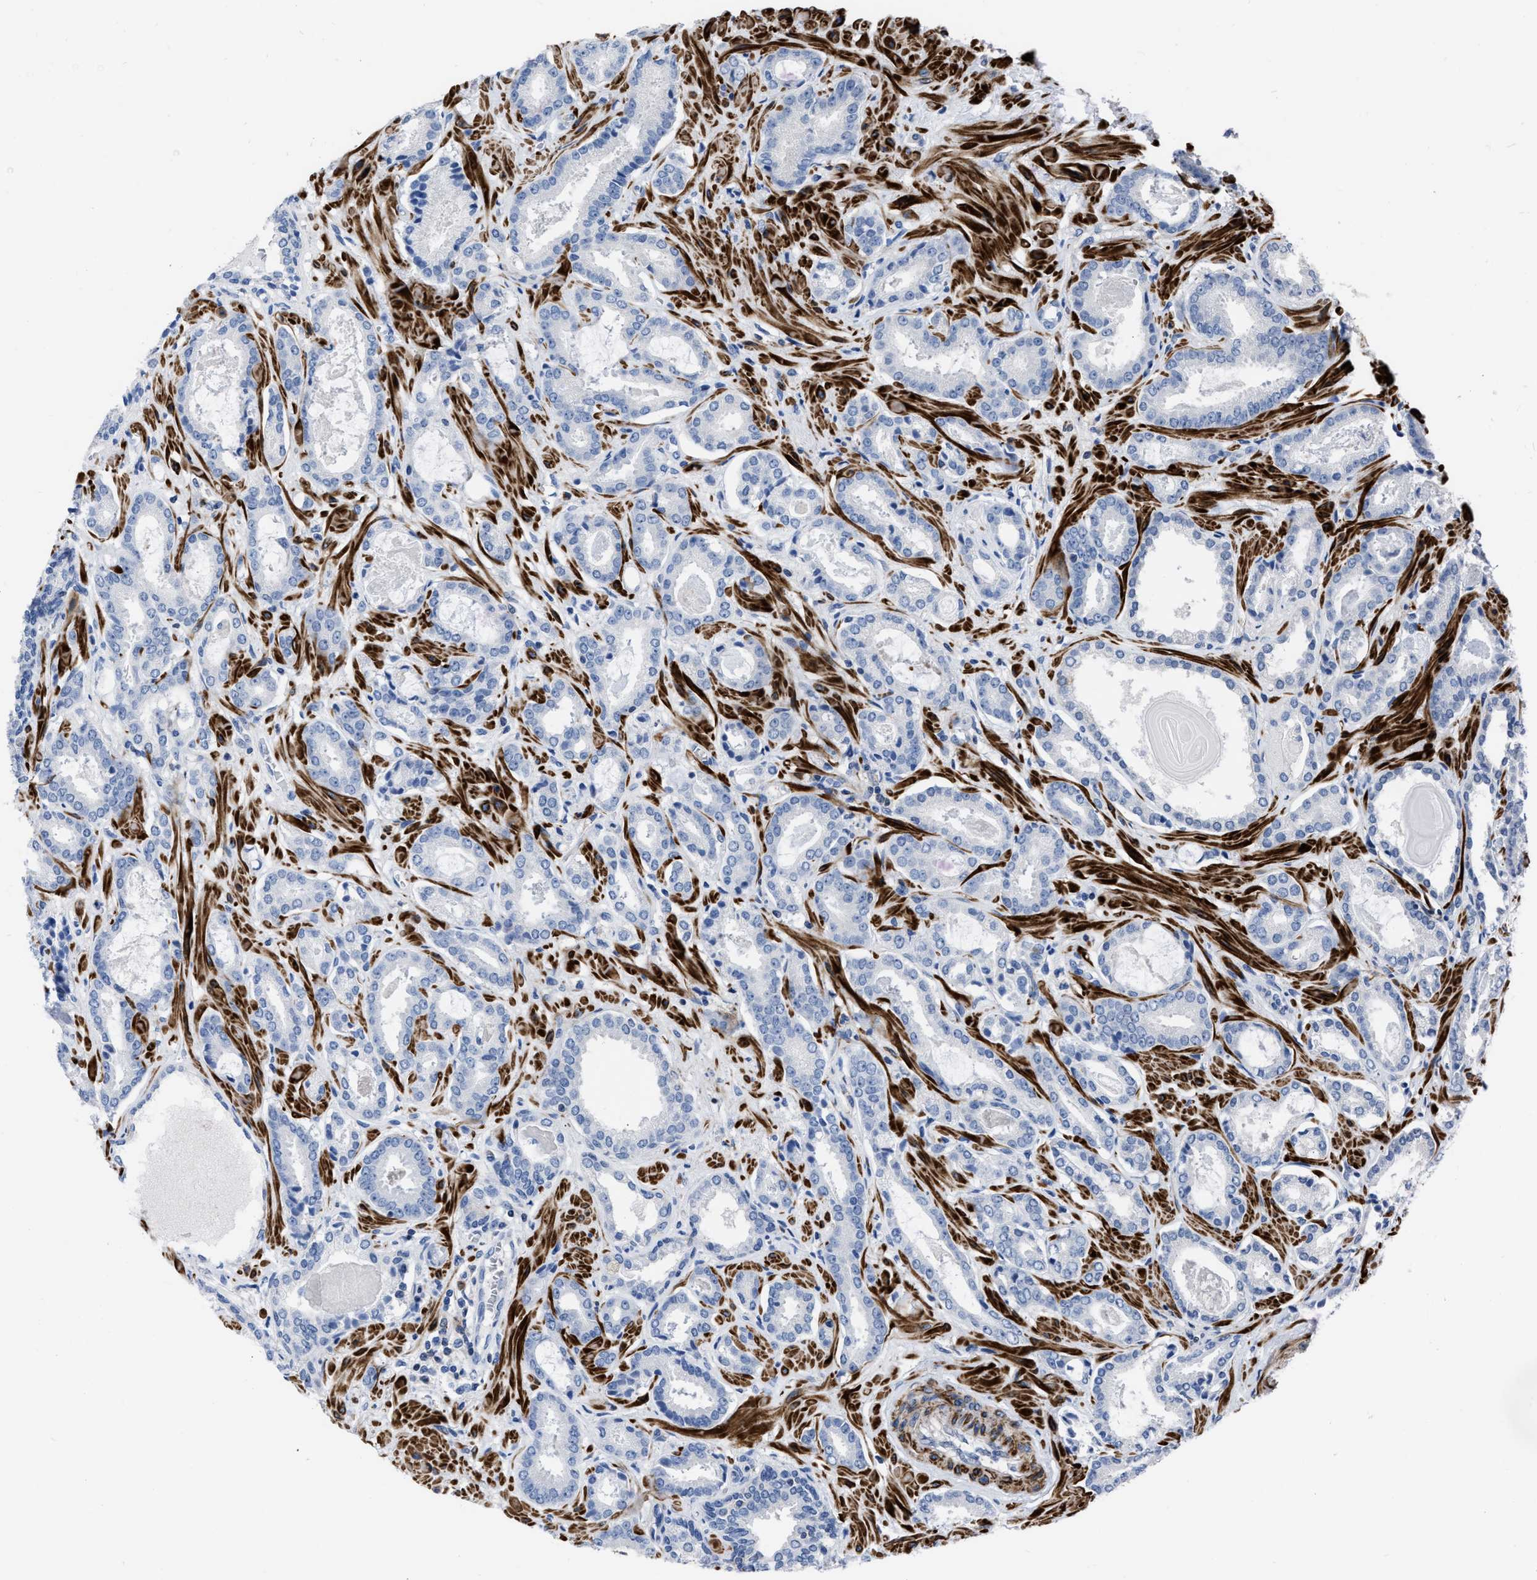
{"staining": {"intensity": "negative", "quantity": "none", "location": "none"}, "tissue": "prostate cancer", "cell_type": "Tumor cells", "image_type": "cancer", "snomed": [{"axis": "morphology", "description": "Adenocarcinoma, Low grade"}, {"axis": "topography", "description": "Prostate"}], "caption": "Image shows no protein positivity in tumor cells of prostate cancer (adenocarcinoma (low-grade)) tissue. Brightfield microscopy of immunohistochemistry (IHC) stained with DAB (brown) and hematoxylin (blue), captured at high magnification.", "gene": "PRMT2", "patient": {"sex": "male", "age": 53}}